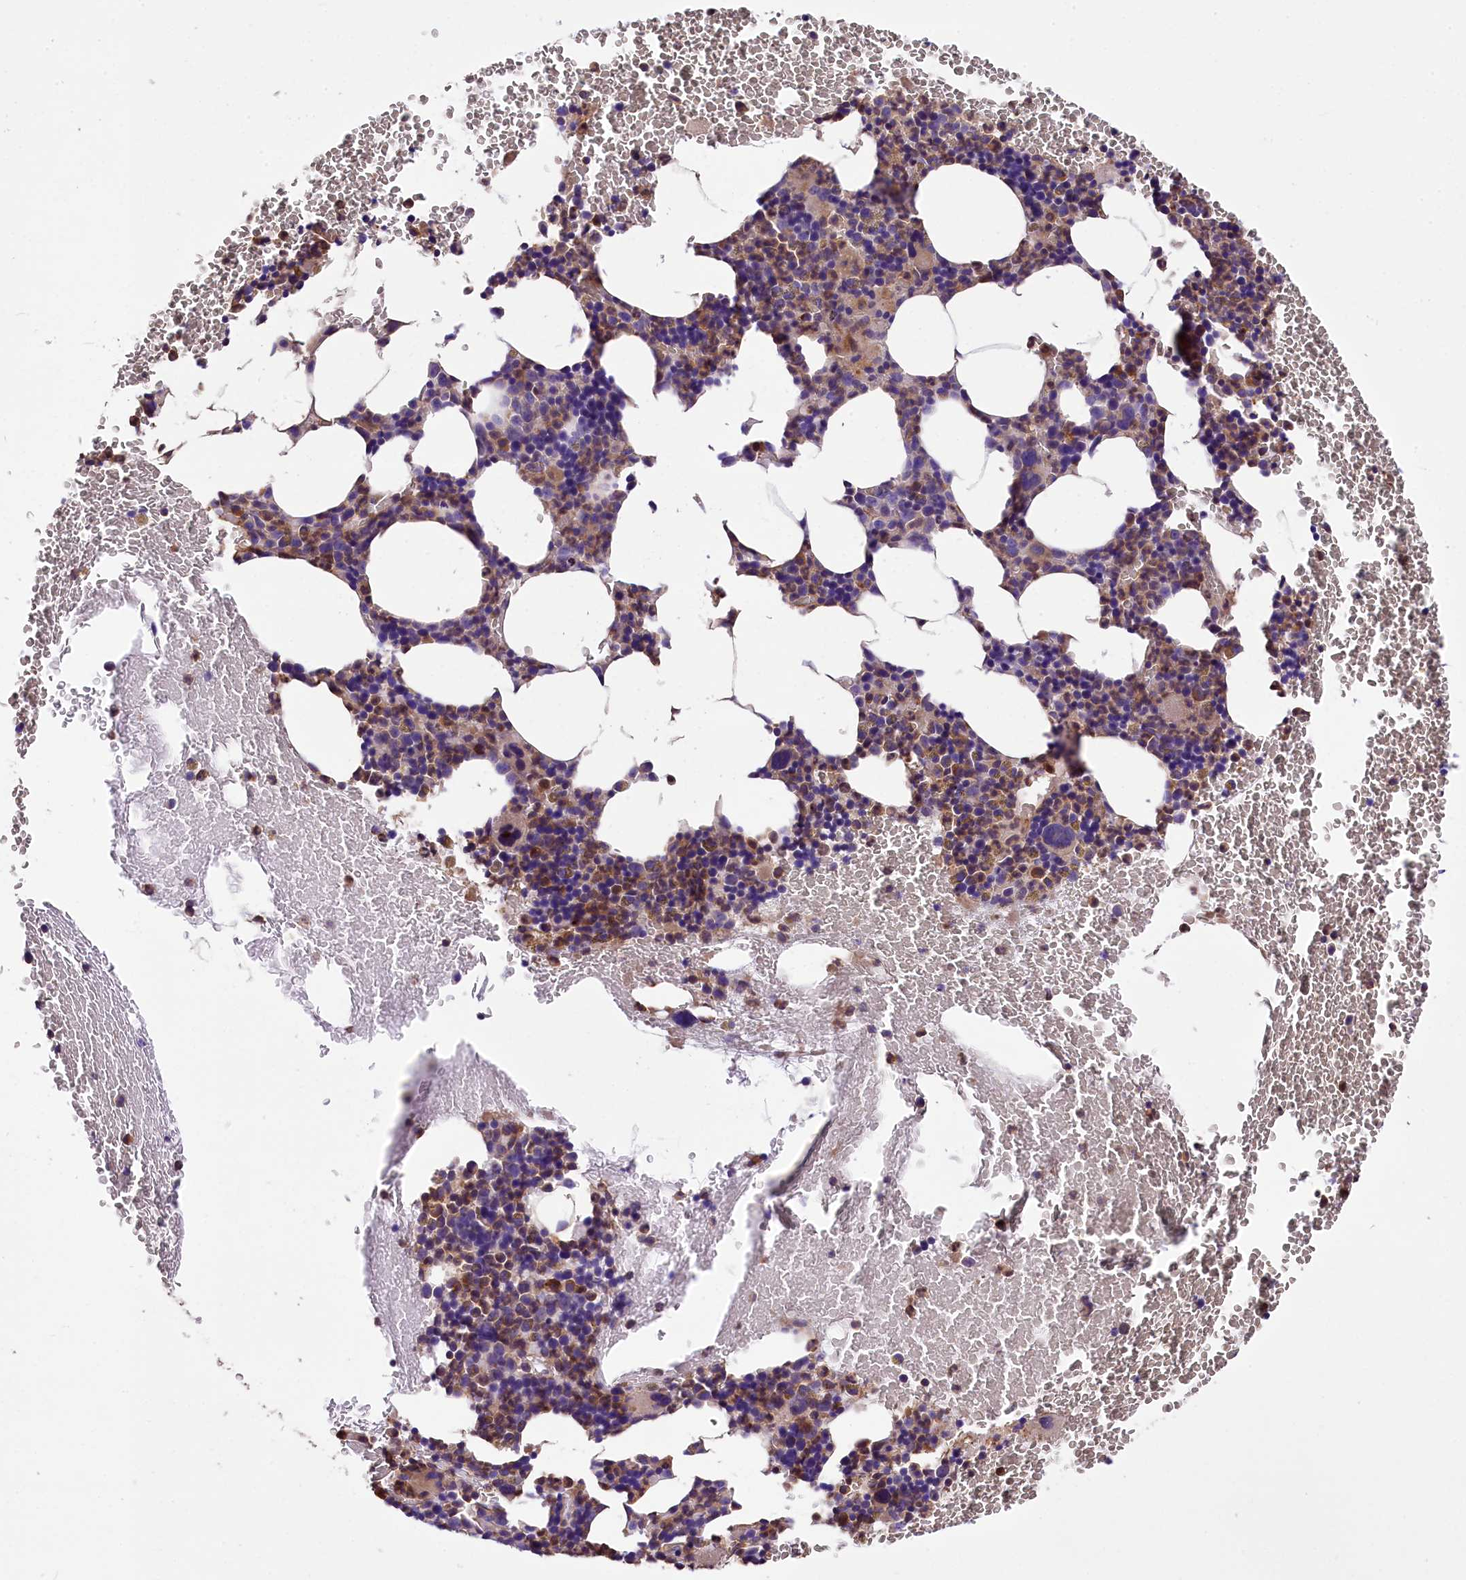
{"staining": {"intensity": "moderate", "quantity": "<25%", "location": "cytoplasmic/membranous"}, "tissue": "bone marrow", "cell_type": "Hematopoietic cells", "image_type": "normal", "snomed": [{"axis": "morphology", "description": "Normal tissue, NOS"}, {"axis": "topography", "description": "Bone marrow"}], "caption": "Human bone marrow stained with a protein marker displays moderate staining in hematopoietic cells.", "gene": "ERMARD", "patient": {"sex": "male", "age": 75}}